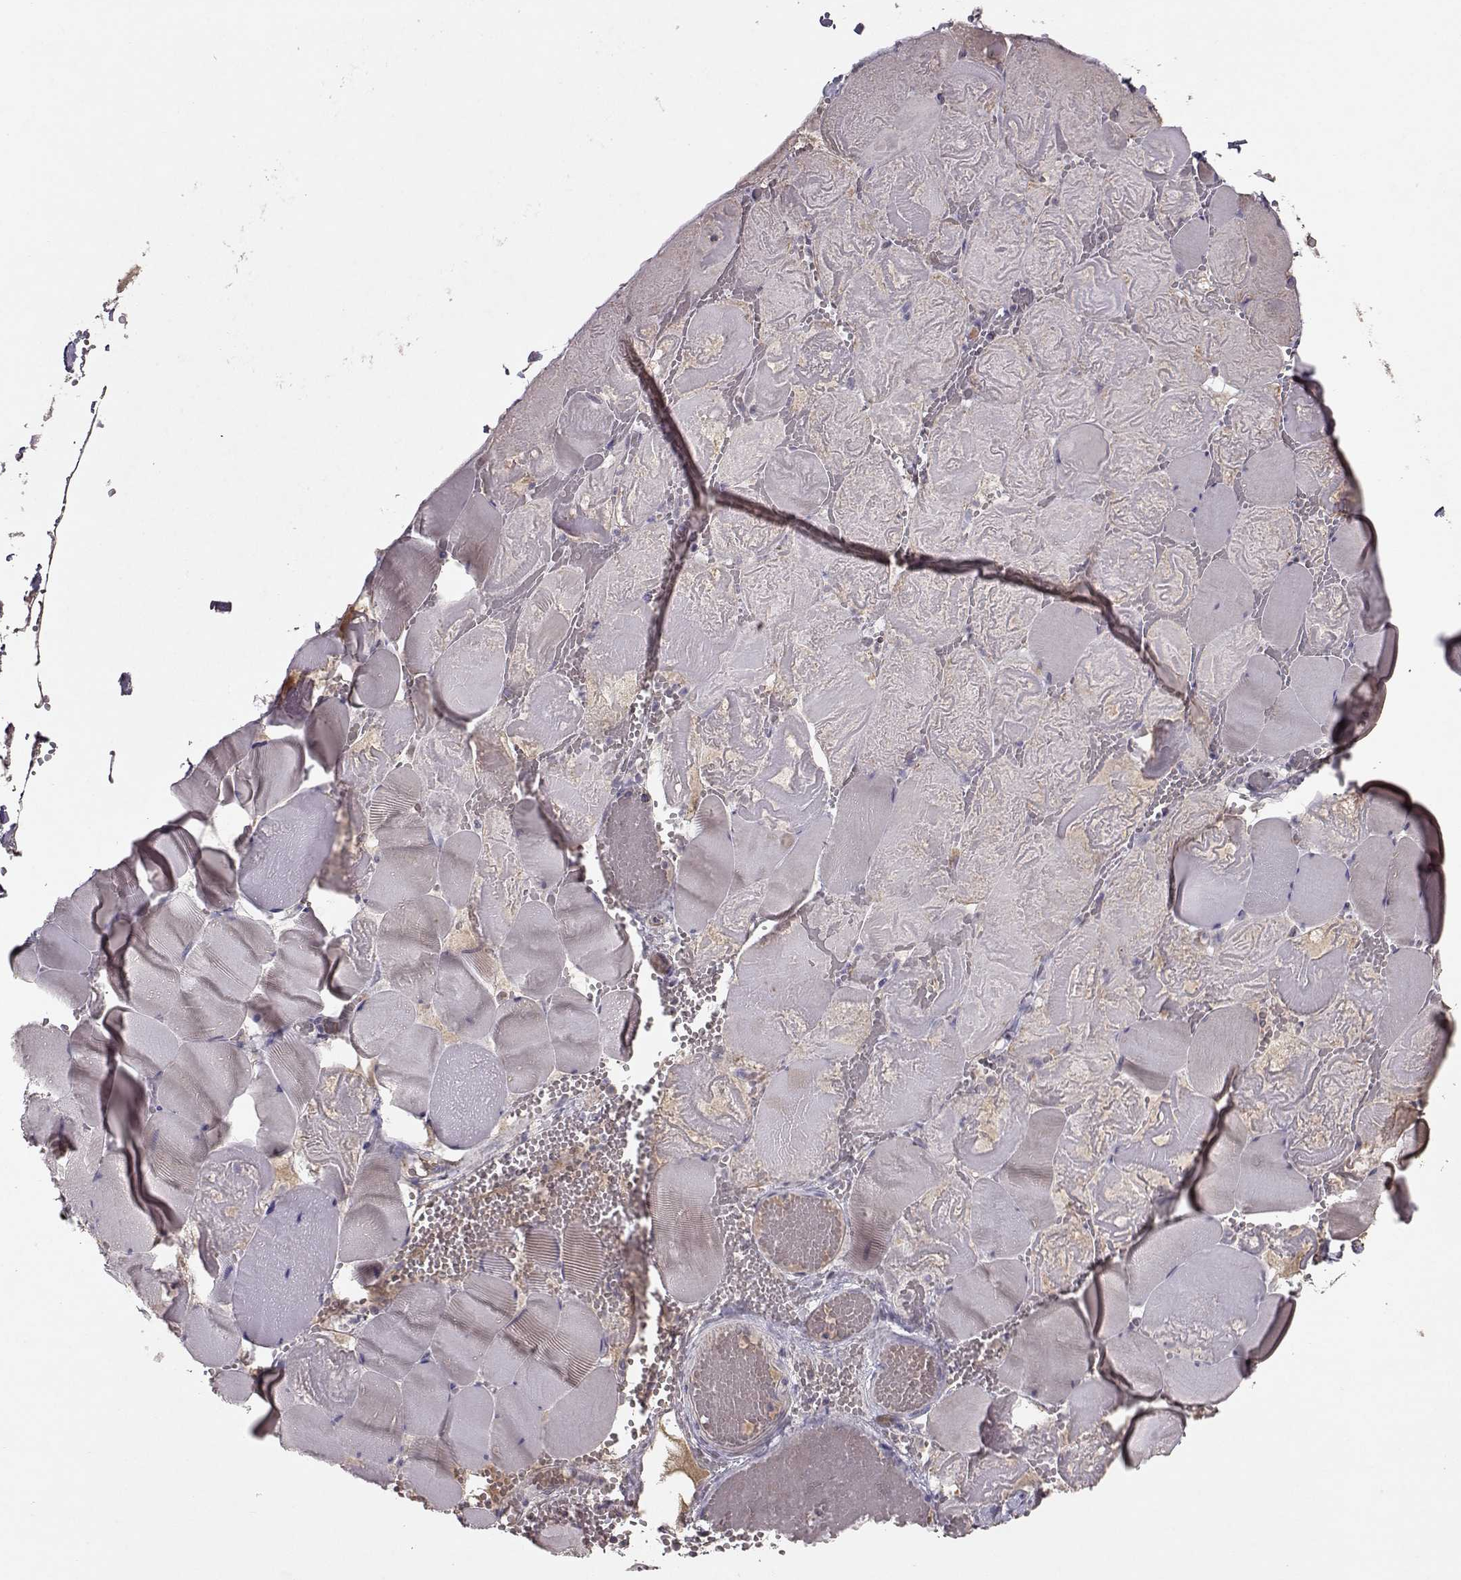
{"staining": {"intensity": "negative", "quantity": "none", "location": "none"}, "tissue": "skeletal muscle", "cell_type": "Myocytes", "image_type": "normal", "snomed": [{"axis": "morphology", "description": "Normal tissue, NOS"}, {"axis": "morphology", "description": "Malignant melanoma, Metastatic site"}, {"axis": "topography", "description": "Skeletal muscle"}], "caption": "Immunohistochemistry (IHC) histopathology image of normal skeletal muscle stained for a protein (brown), which displays no expression in myocytes.", "gene": "PMCH", "patient": {"sex": "male", "age": 50}}